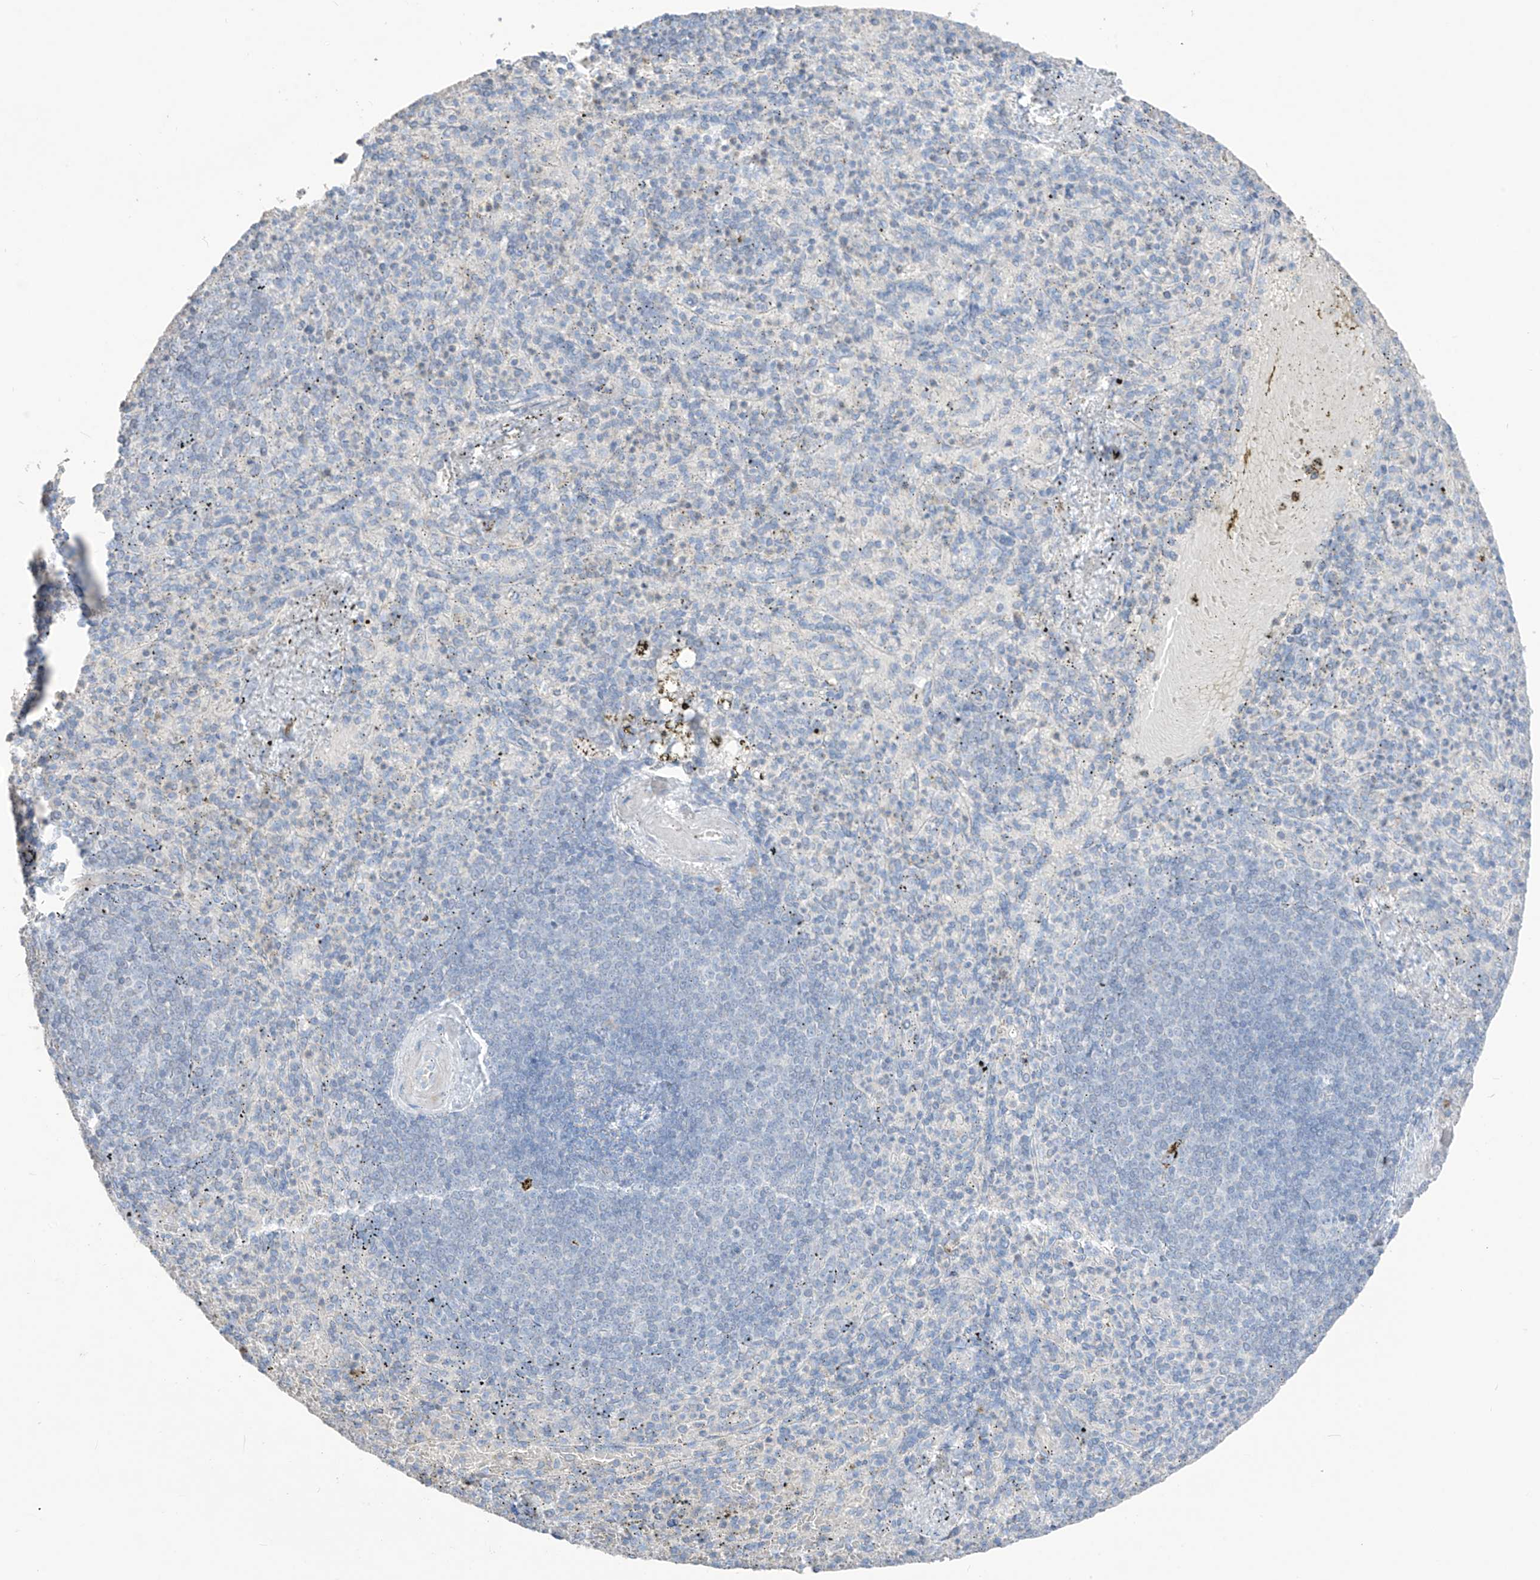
{"staining": {"intensity": "negative", "quantity": "none", "location": "none"}, "tissue": "spleen", "cell_type": "Cells in red pulp", "image_type": "normal", "snomed": [{"axis": "morphology", "description": "Normal tissue, NOS"}, {"axis": "topography", "description": "Spleen"}], "caption": "The micrograph displays no significant positivity in cells in red pulp of spleen.", "gene": "ASPRV1", "patient": {"sex": "female", "age": 74}}